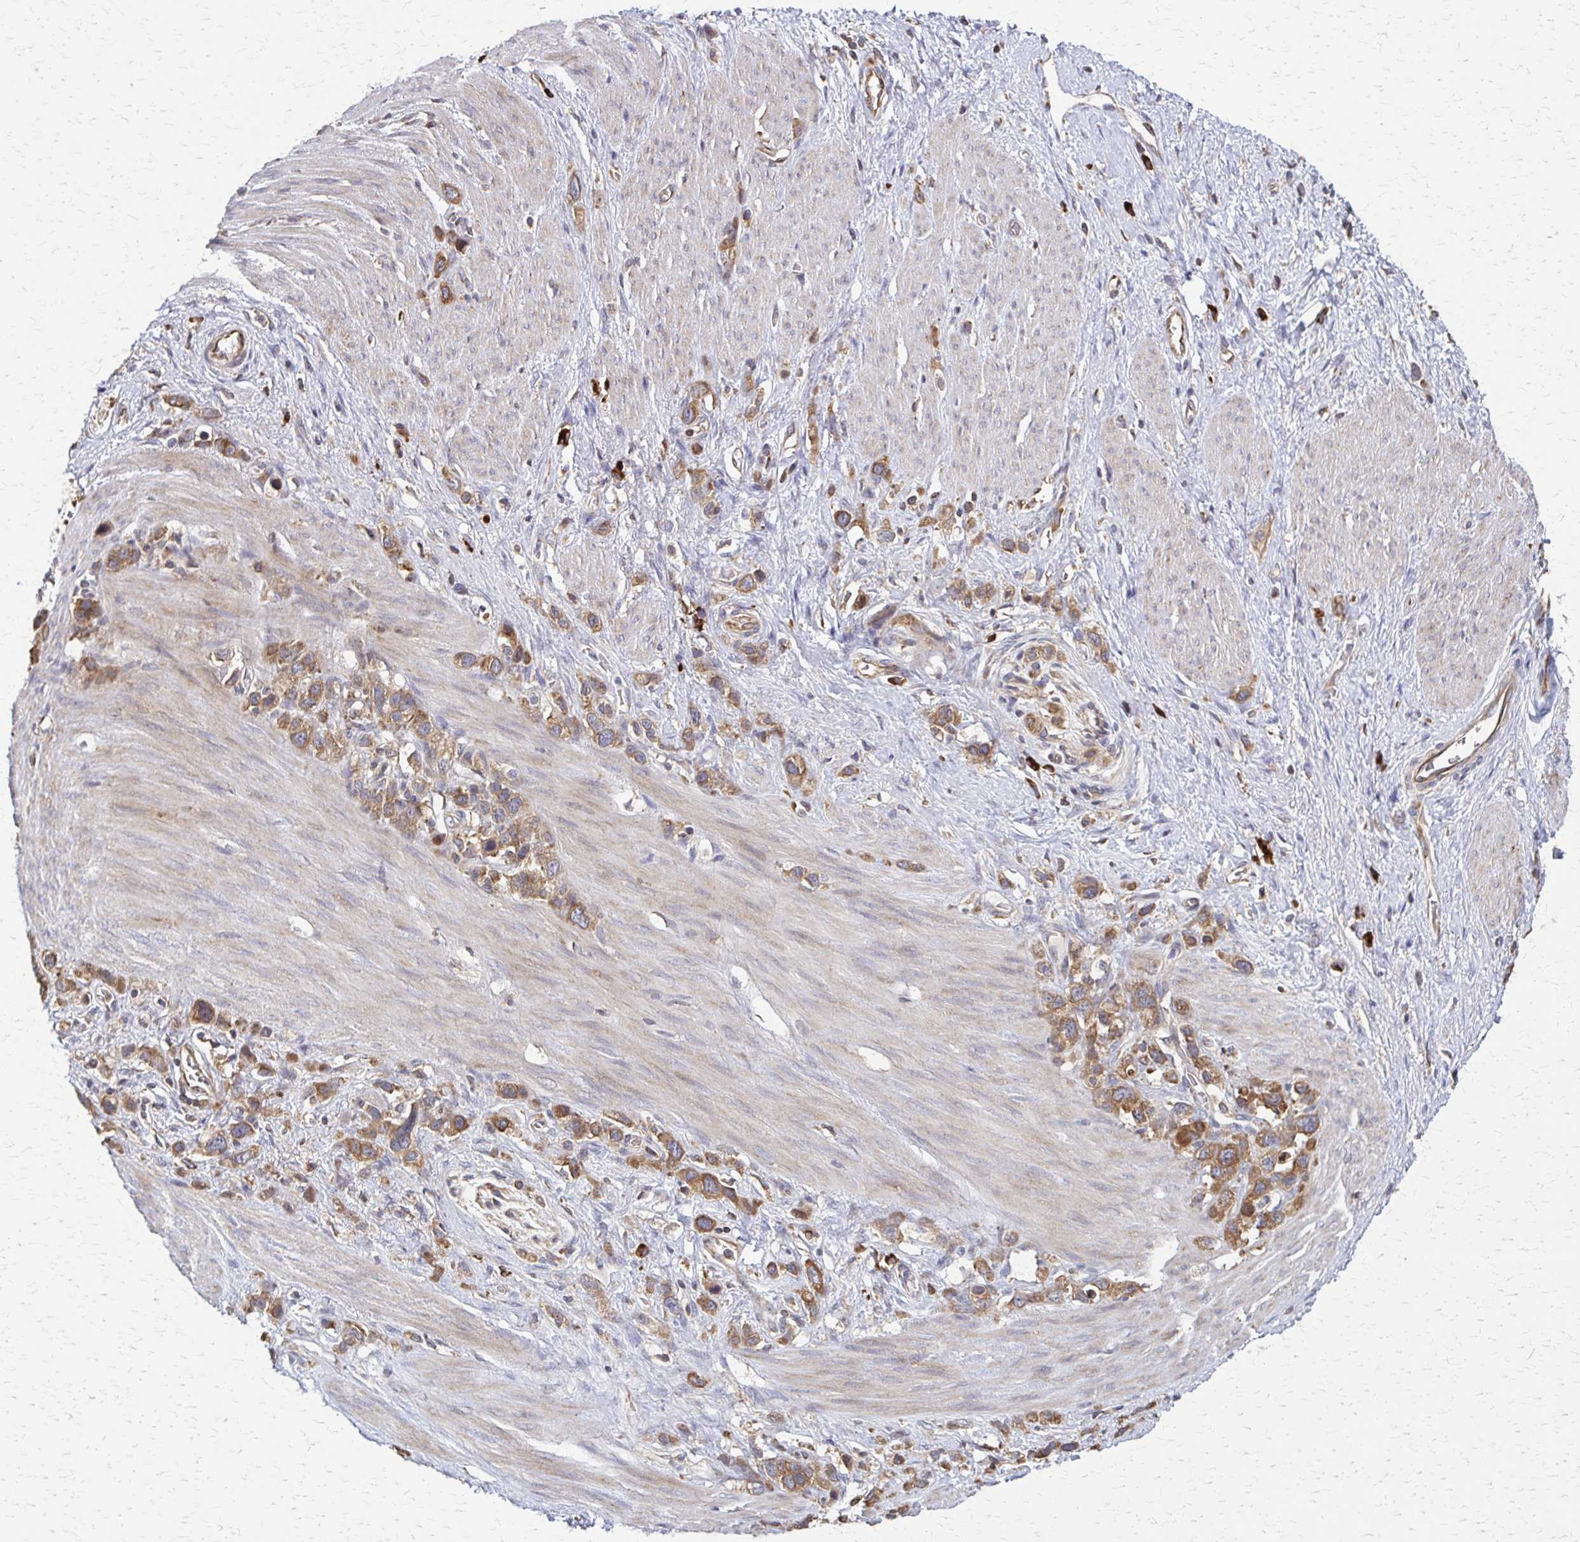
{"staining": {"intensity": "moderate", "quantity": ">75%", "location": "cytoplasmic/membranous"}, "tissue": "stomach cancer", "cell_type": "Tumor cells", "image_type": "cancer", "snomed": [{"axis": "morphology", "description": "Adenocarcinoma, NOS"}, {"axis": "topography", "description": "Stomach"}], "caption": "IHC (DAB (3,3'-diaminobenzidine)) staining of stomach adenocarcinoma displays moderate cytoplasmic/membranous protein staining in approximately >75% of tumor cells.", "gene": "EEF2", "patient": {"sex": "female", "age": 65}}